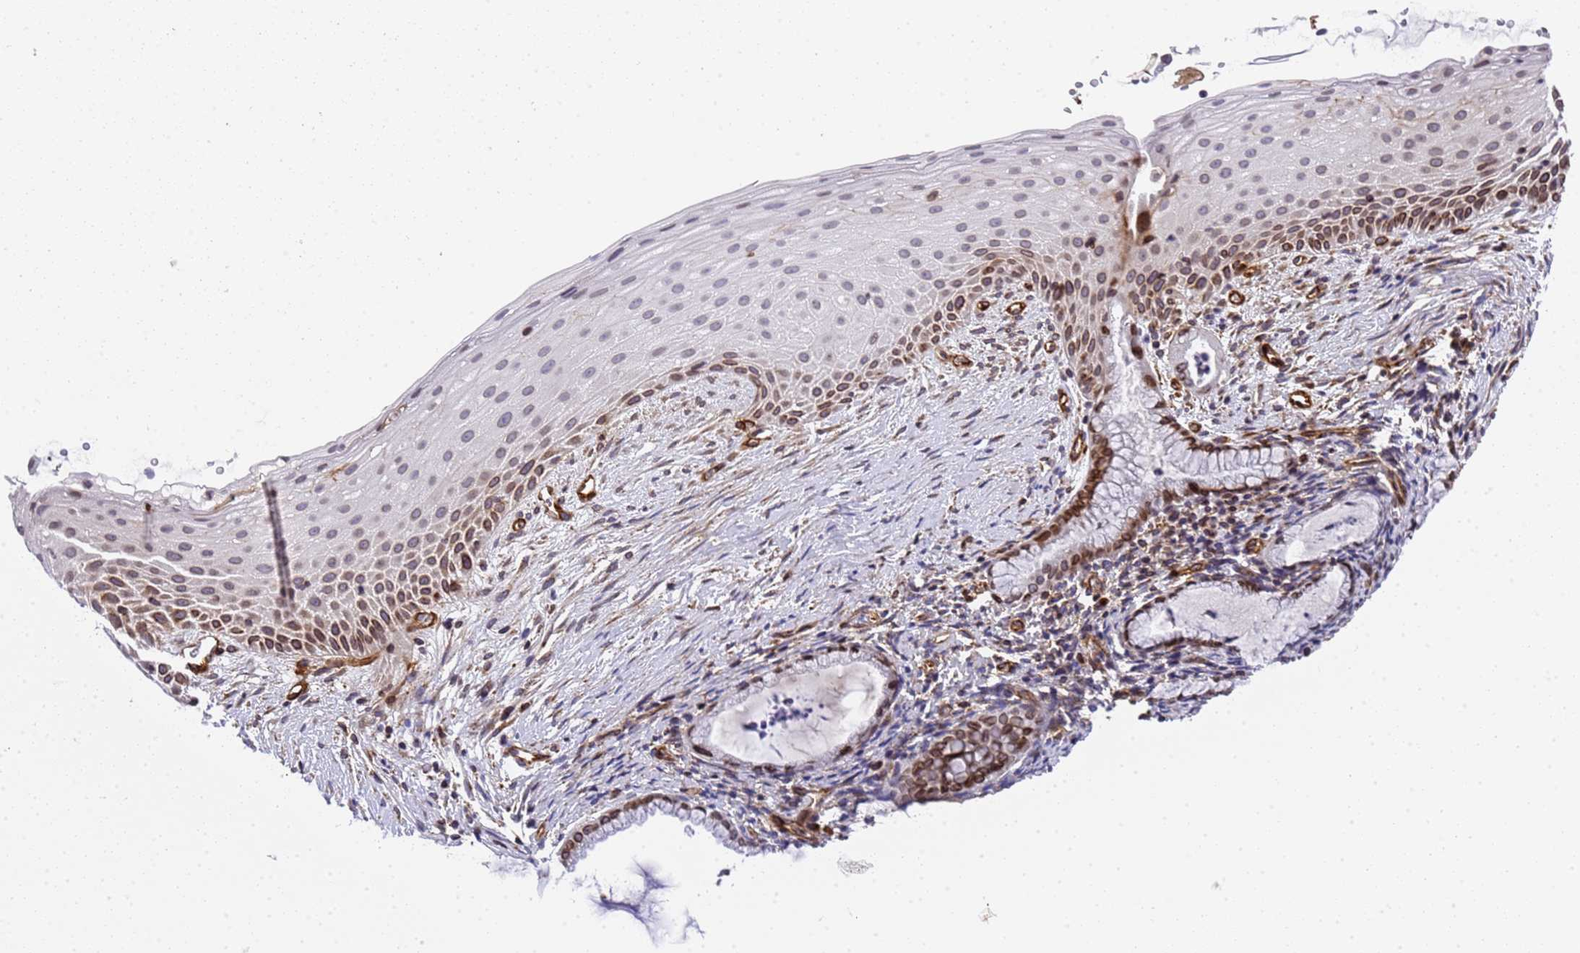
{"staining": {"intensity": "moderate", "quantity": ">75%", "location": "nuclear"}, "tissue": "cervix", "cell_type": "Glandular cells", "image_type": "normal", "snomed": [{"axis": "morphology", "description": "Normal tissue, NOS"}, {"axis": "topography", "description": "Cervix"}], "caption": "Protein staining of unremarkable cervix reveals moderate nuclear expression in approximately >75% of glandular cells.", "gene": "IGFBP7", "patient": {"sex": "female", "age": 36}}